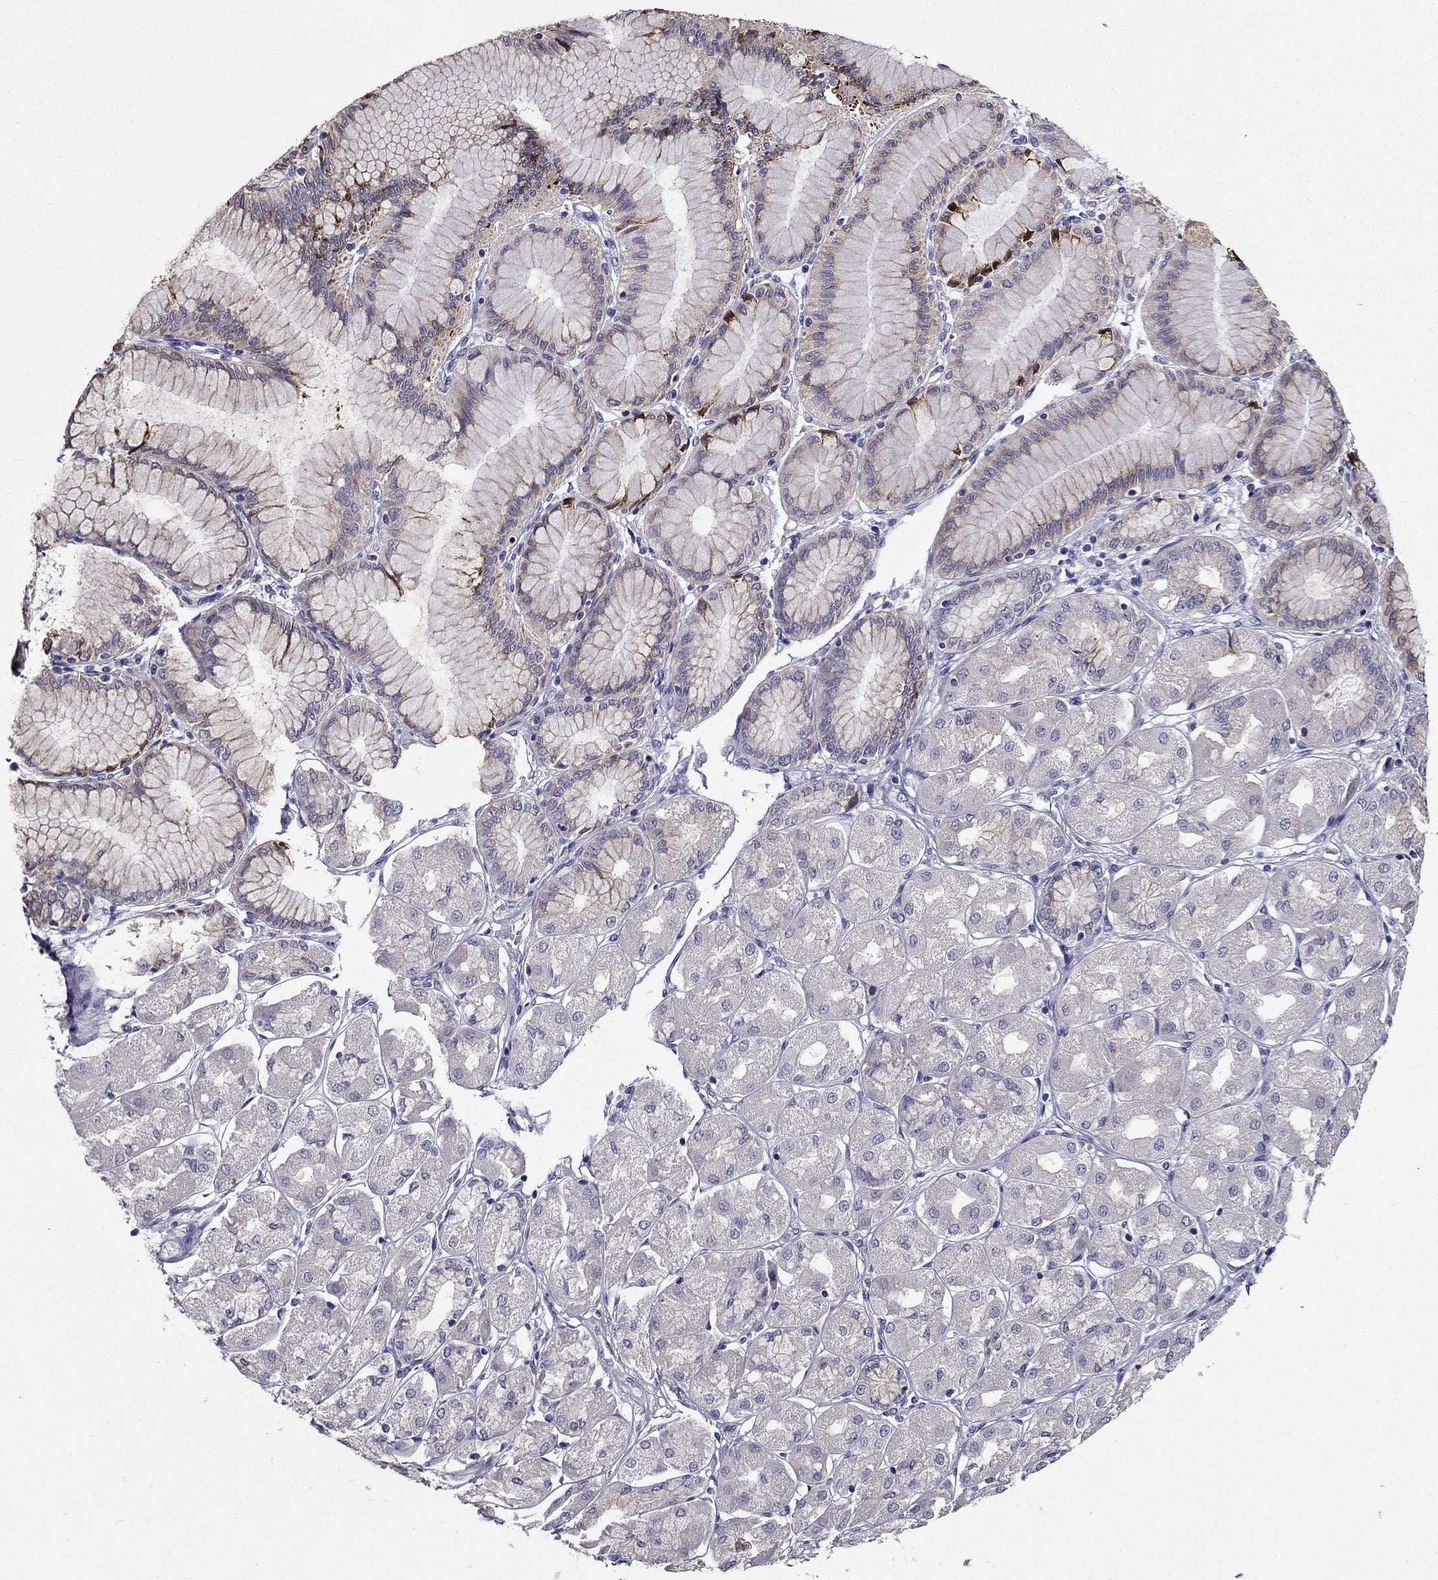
{"staining": {"intensity": "negative", "quantity": "none", "location": "none"}, "tissue": "stomach cancer", "cell_type": "Tumor cells", "image_type": "cancer", "snomed": [{"axis": "morphology", "description": "Normal tissue, NOS"}, {"axis": "morphology", "description": "Adenocarcinoma, NOS"}, {"axis": "morphology", "description": "Adenocarcinoma, High grade"}, {"axis": "topography", "description": "Stomach, upper"}, {"axis": "topography", "description": "Stomach"}], "caption": "High magnification brightfield microscopy of stomach adenocarcinoma (high-grade) stained with DAB (3,3'-diaminobenzidine) (brown) and counterstained with hematoxylin (blue): tumor cells show no significant staining.", "gene": "DUSP15", "patient": {"sex": "female", "age": 65}}